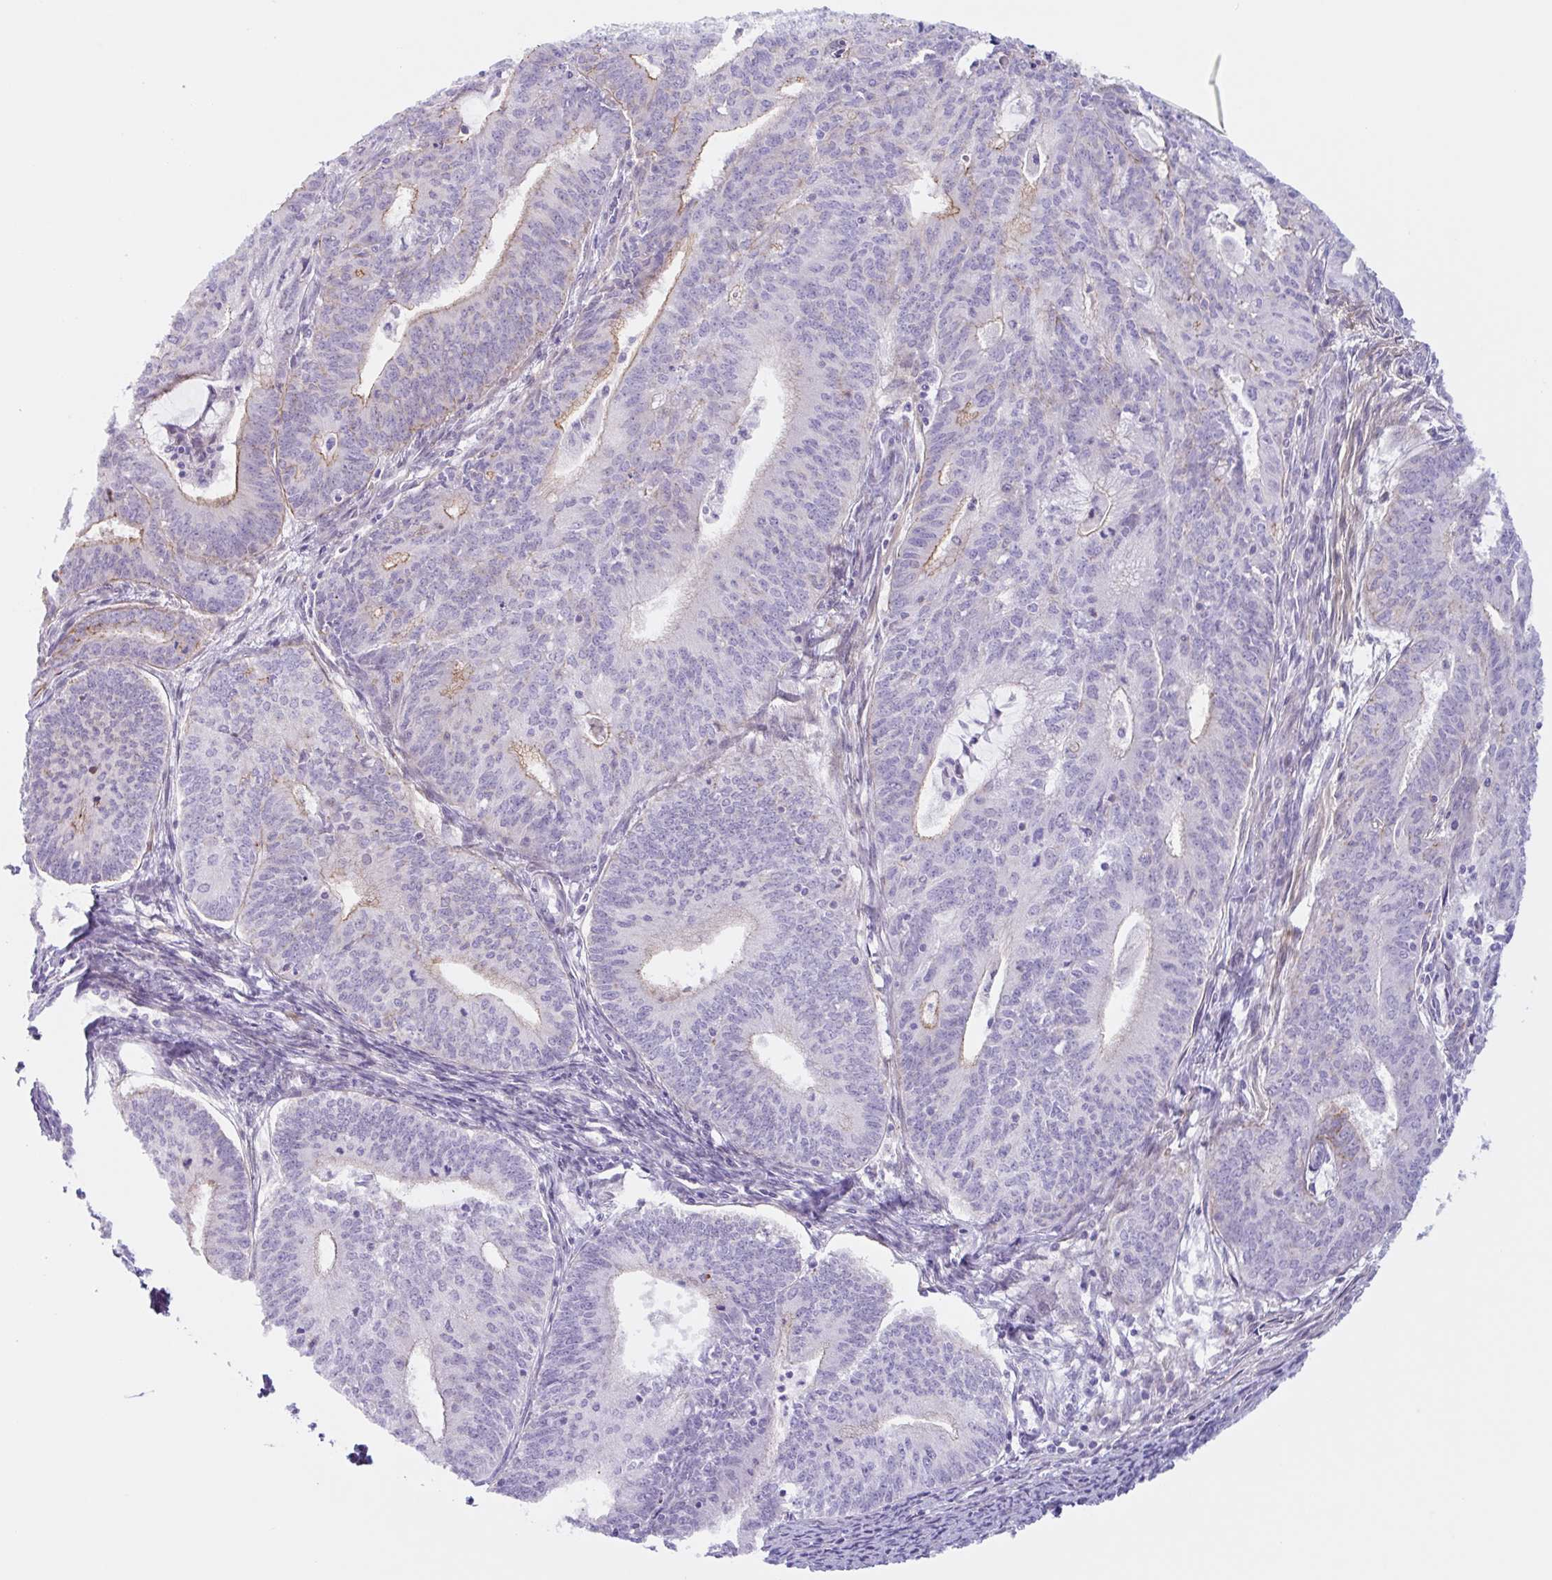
{"staining": {"intensity": "negative", "quantity": "none", "location": "none"}, "tissue": "endometrial cancer", "cell_type": "Tumor cells", "image_type": "cancer", "snomed": [{"axis": "morphology", "description": "Adenocarcinoma, NOS"}, {"axis": "topography", "description": "Endometrium"}], "caption": "A micrograph of human endometrial cancer is negative for staining in tumor cells.", "gene": "MYH10", "patient": {"sex": "female", "age": 61}}